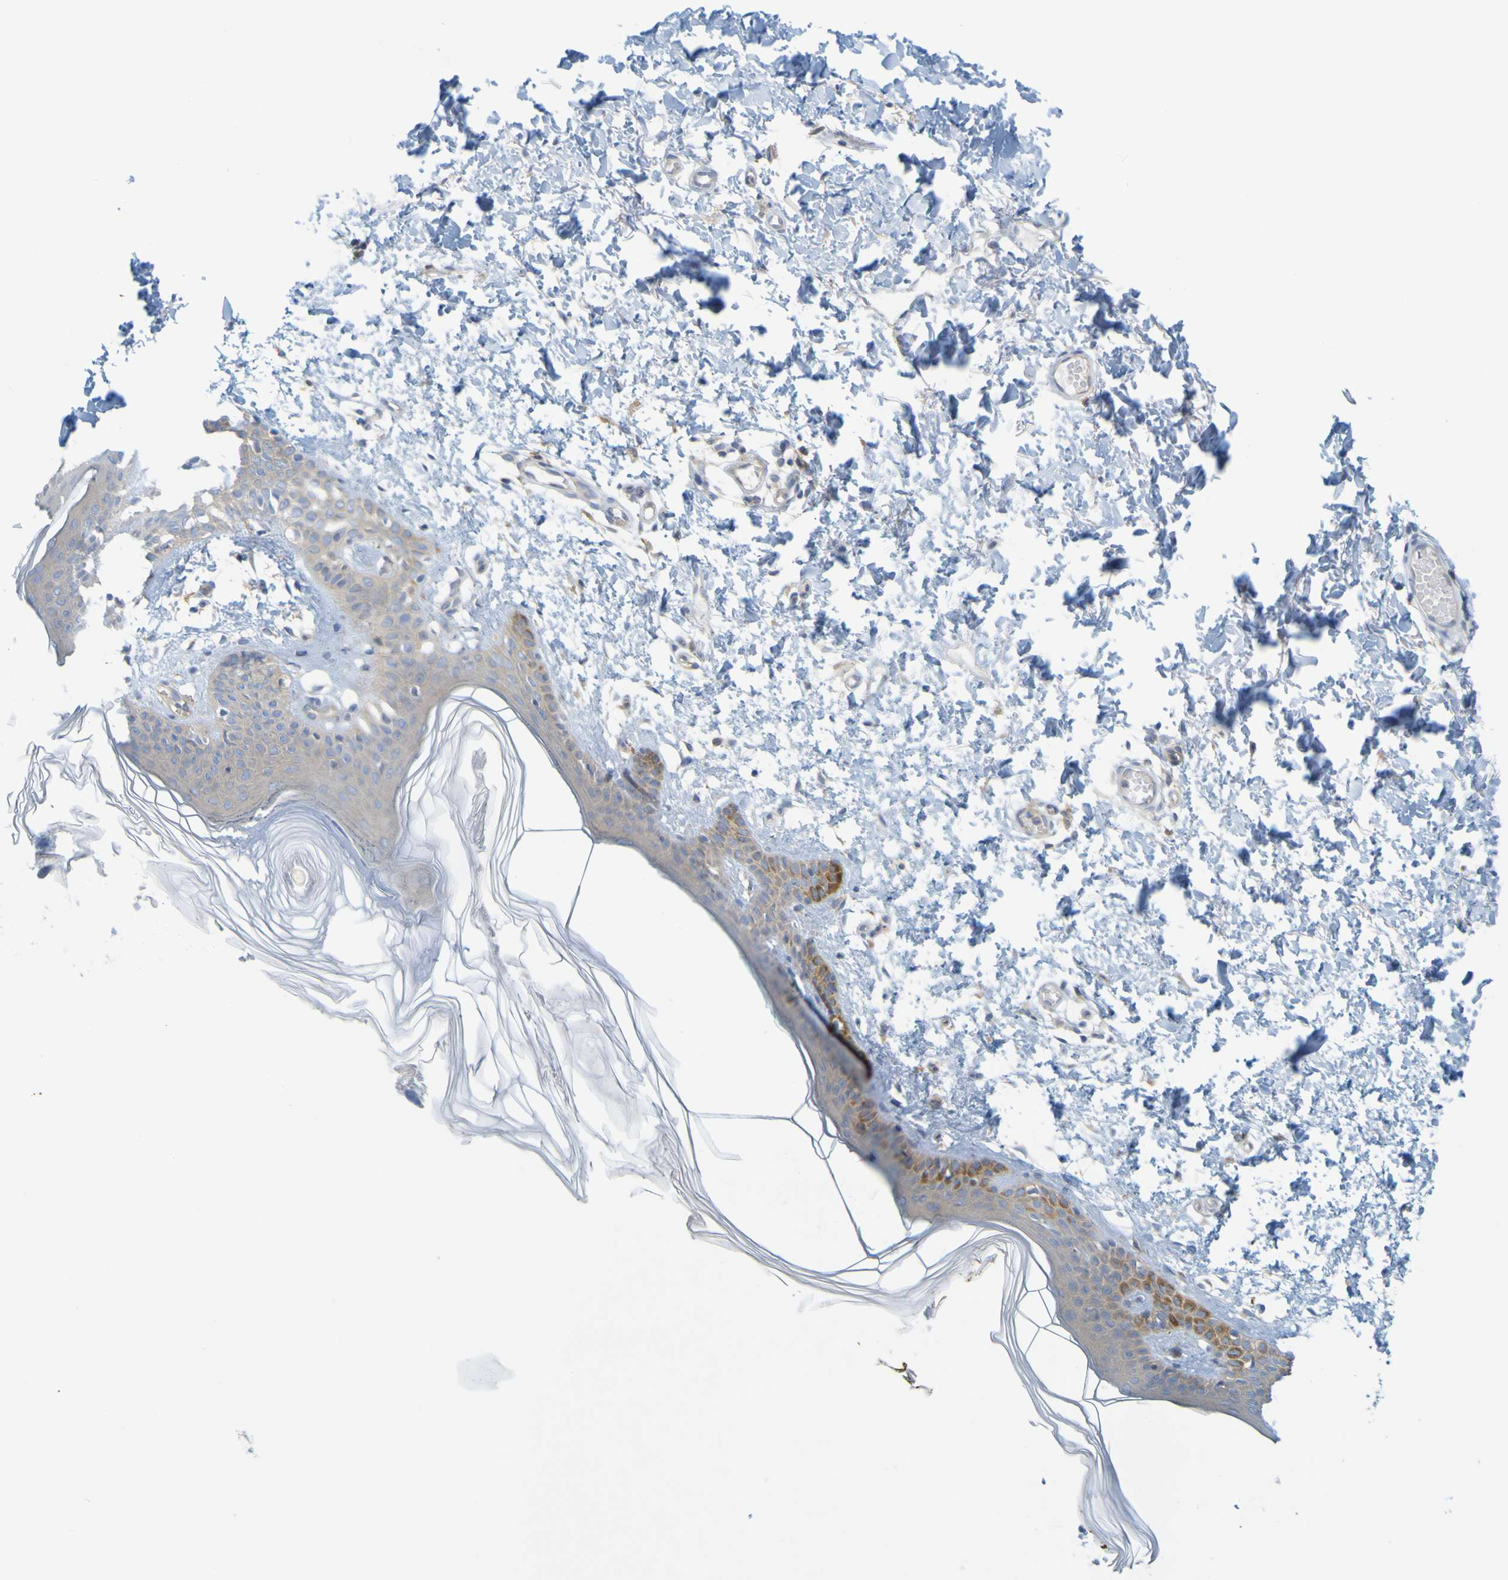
{"staining": {"intensity": "negative", "quantity": "none", "location": "none"}, "tissue": "skin", "cell_type": "Fibroblasts", "image_type": "normal", "snomed": [{"axis": "morphology", "description": "Normal tissue, NOS"}, {"axis": "topography", "description": "Skin"}], "caption": "IHC histopathology image of benign skin: human skin stained with DAB demonstrates no significant protein positivity in fibroblasts.", "gene": "APPL1", "patient": {"sex": "male", "age": 53}}